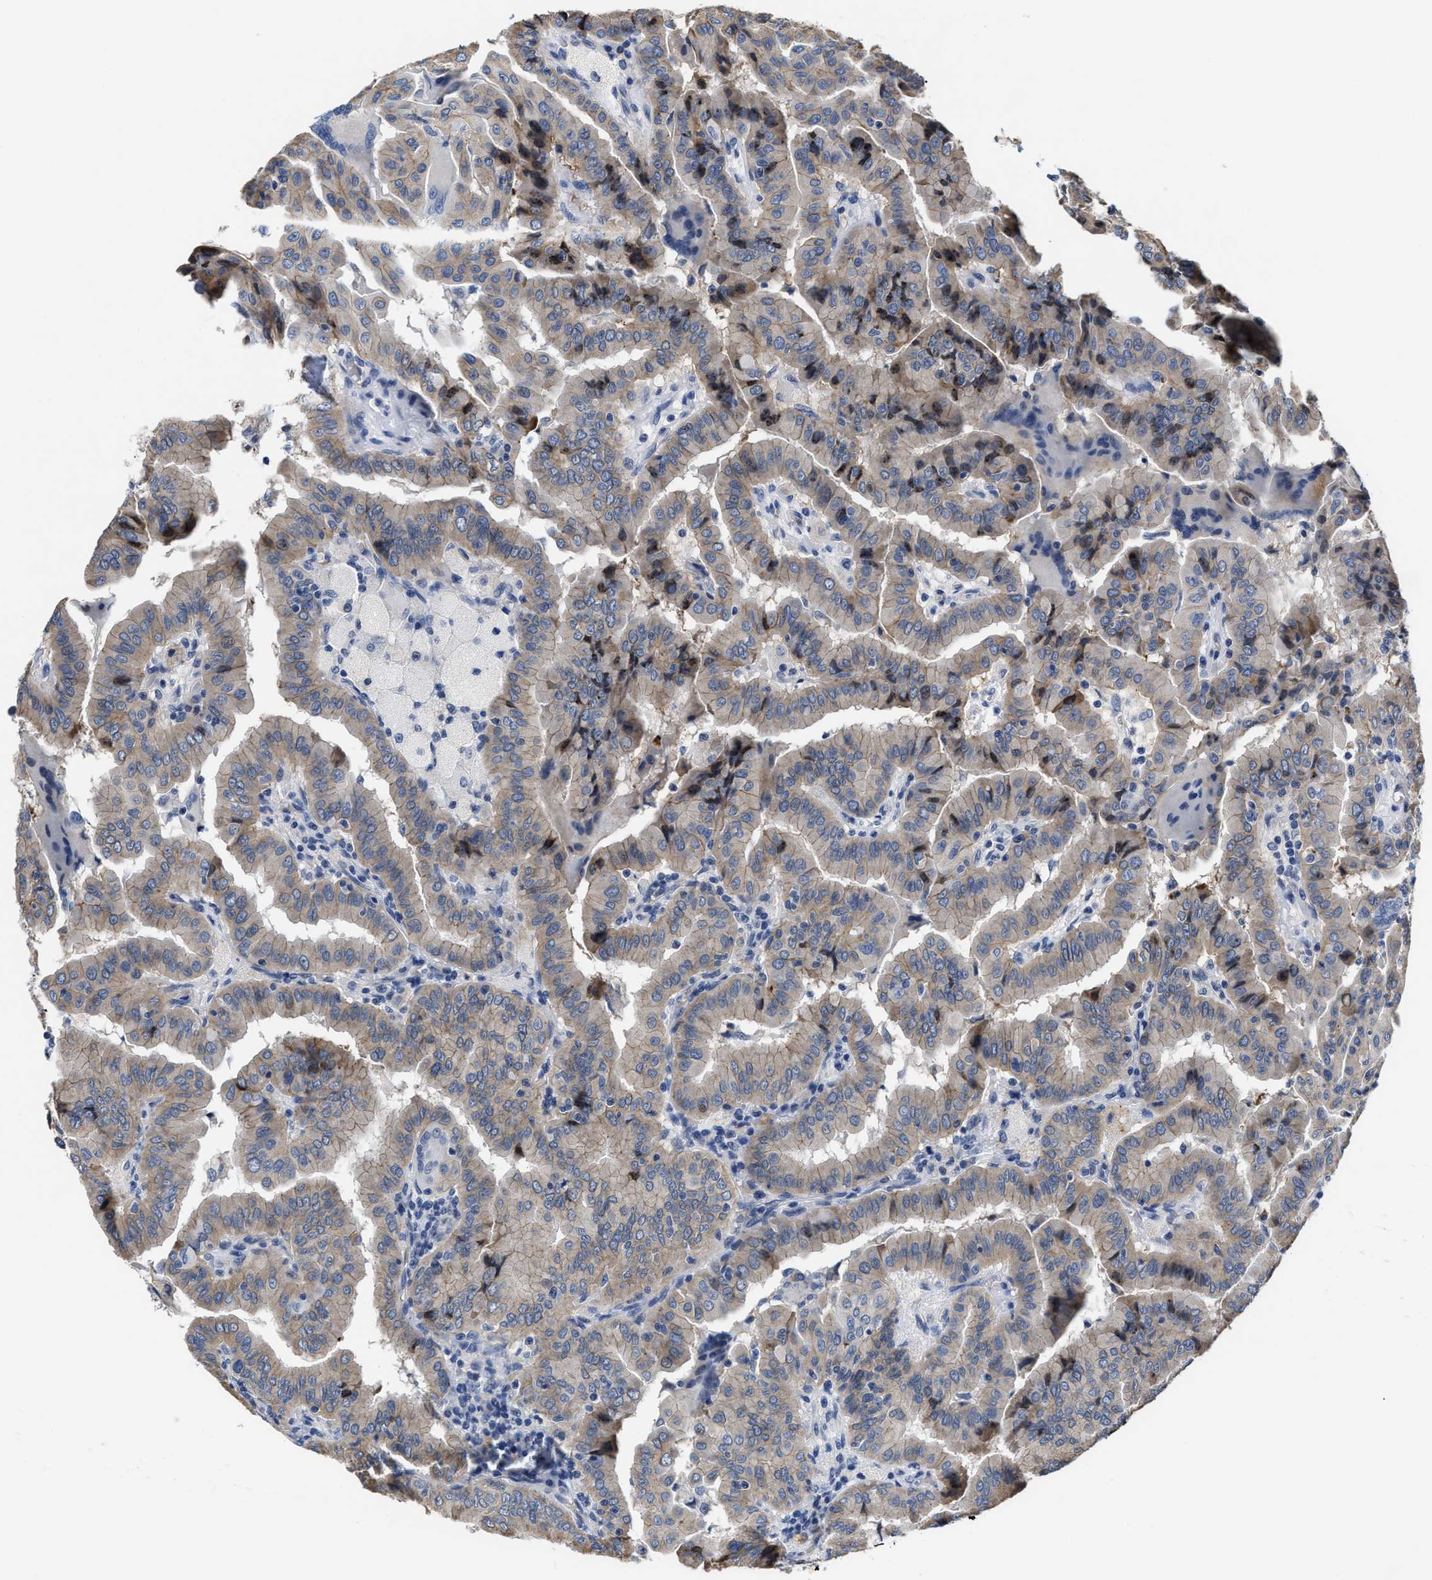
{"staining": {"intensity": "moderate", "quantity": "25%-75%", "location": "cytoplasmic/membranous"}, "tissue": "thyroid cancer", "cell_type": "Tumor cells", "image_type": "cancer", "snomed": [{"axis": "morphology", "description": "Papillary adenocarcinoma, NOS"}, {"axis": "topography", "description": "Thyroid gland"}], "caption": "The micrograph reveals a brown stain indicating the presence of a protein in the cytoplasmic/membranous of tumor cells in papillary adenocarcinoma (thyroid). (Brightfield microscopy of DAB IHC at high magnification).", "gene": "GHITM", "patient": {"sex": "male", "age": 33}}